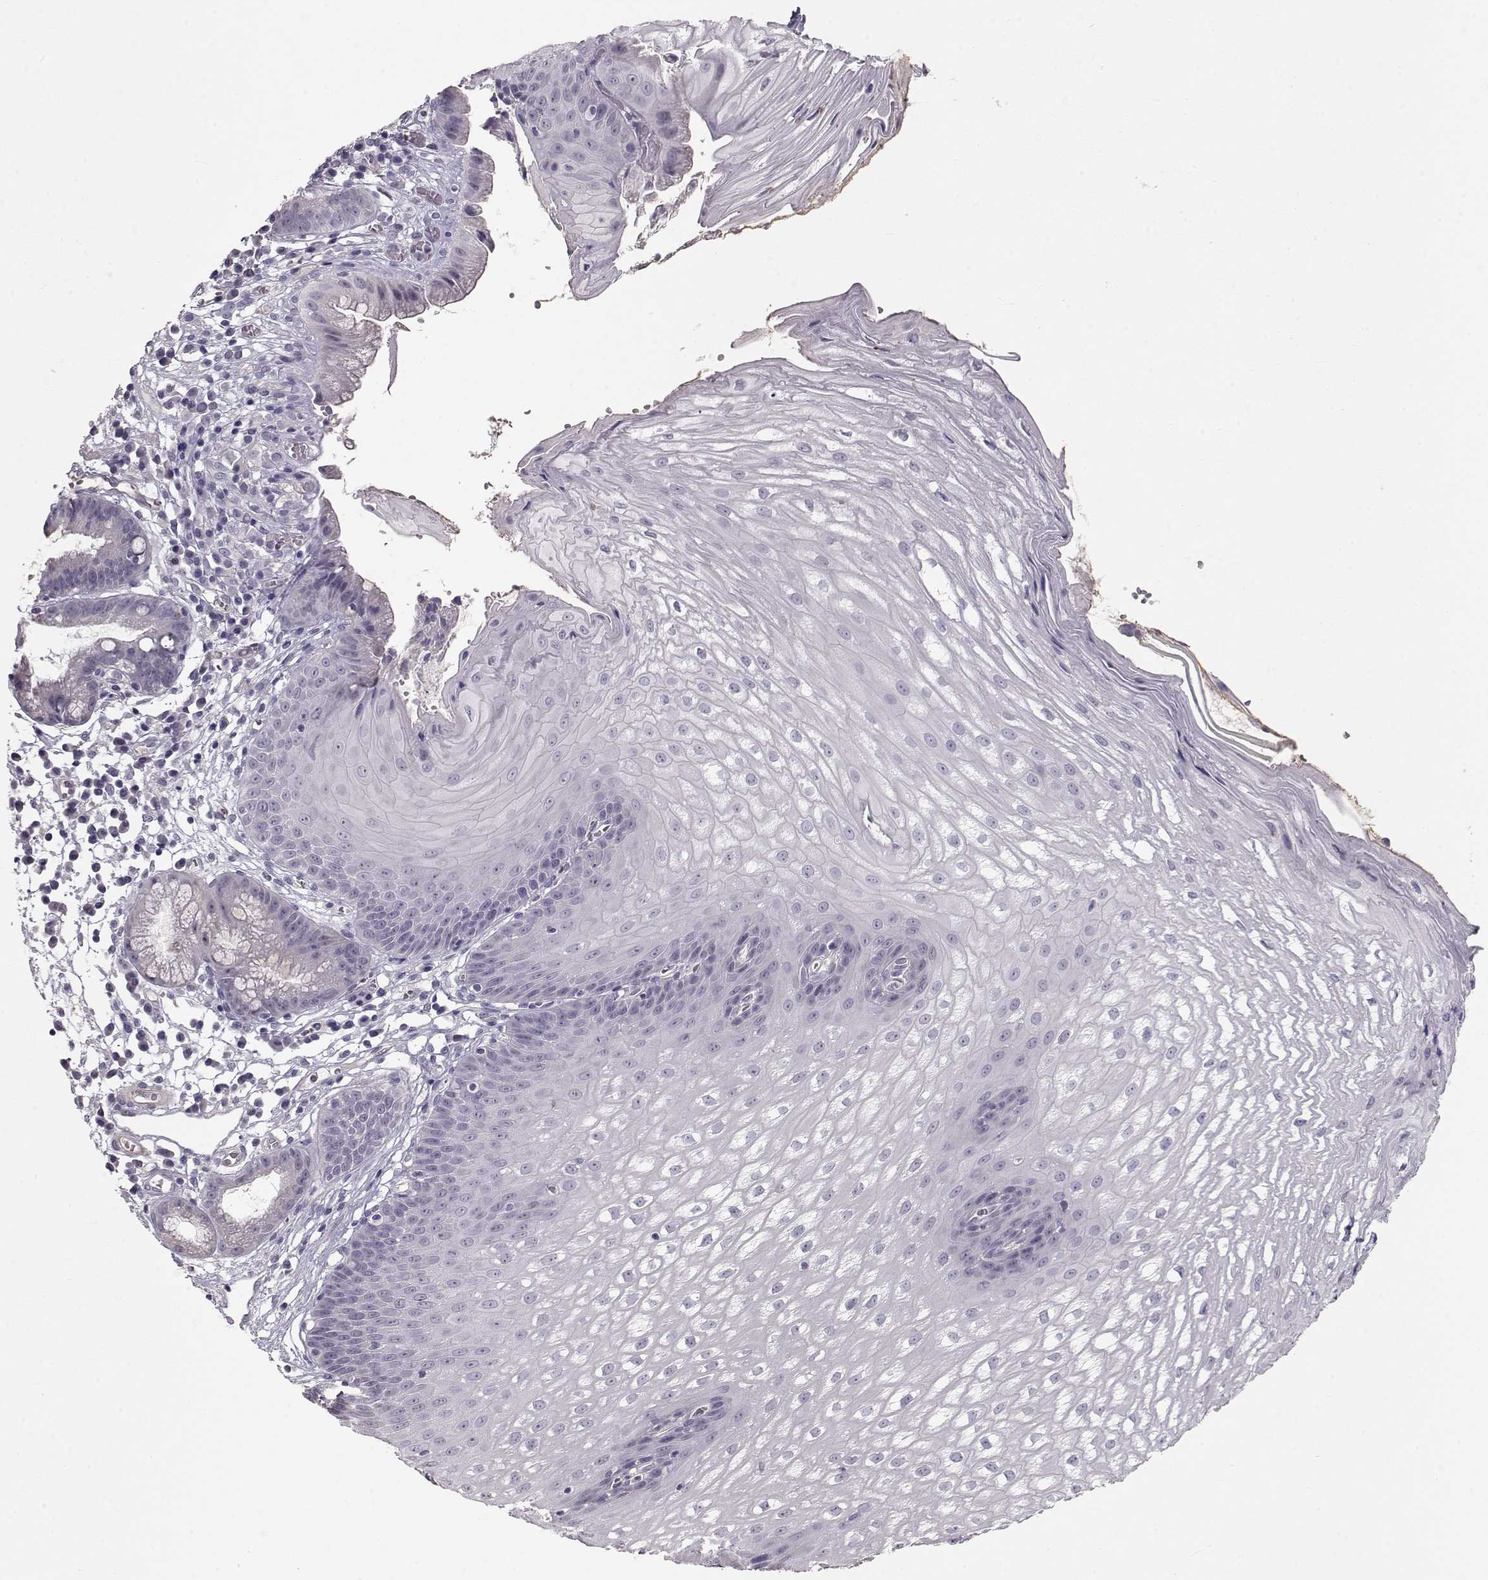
{"staining": {"intensity": "negative", "quantity": "none", "location": "none"}, "tissue": "esophagus", "cell_type": "Squamous epithelial cells", "image_type": "normal", "snomed": [{"axis": "morphology", "description": "Normal tissue, NOS"}, {"axis": "topography", "description": "Esophagus"}], "caption": "The immunohistochemistry image has no significant expression in squamous epithelial cells of esophagus.", "gene": "SLC18A1", "patient": {"sex": "male", "age": 72}}